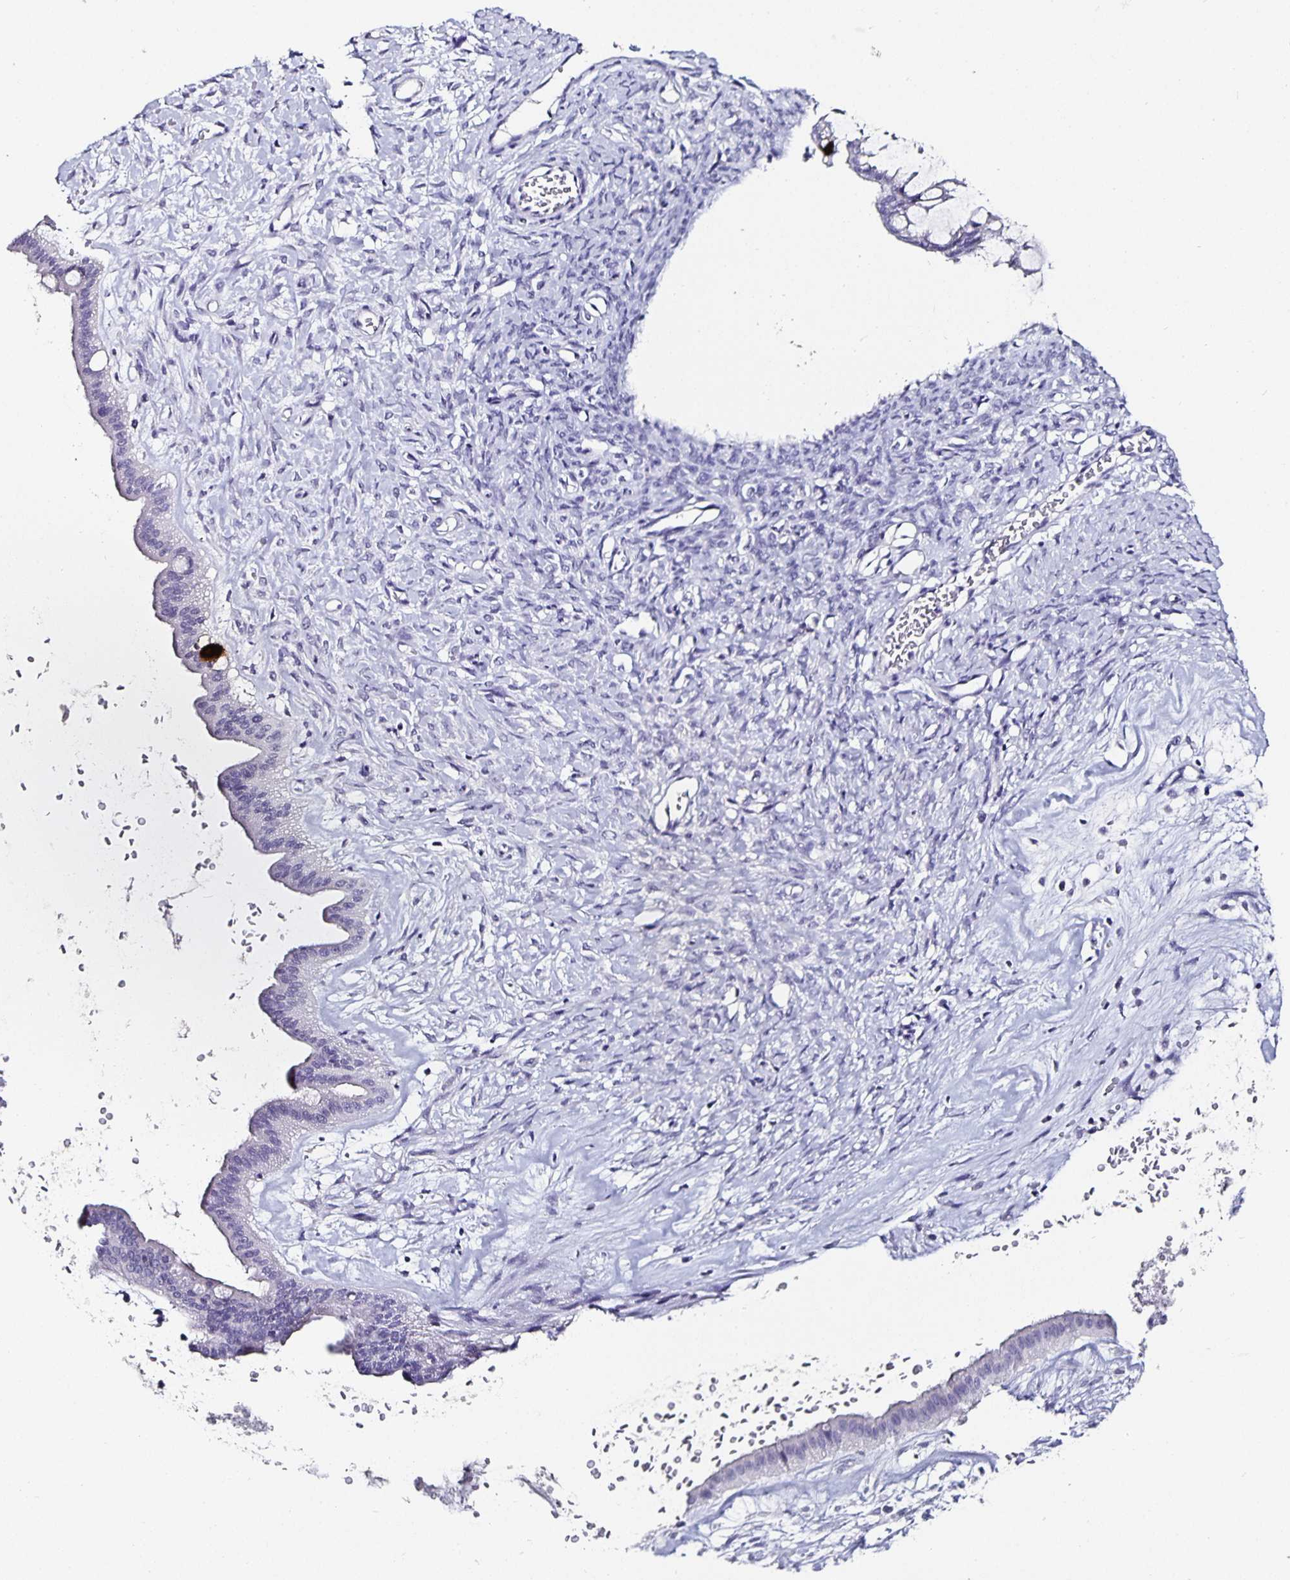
{"staining": {"intensity": "negative", "quantity": "none", "location": "none"}, "tissue": "ovarian cancer", "cell_type": "Tumor cells", "image_type": "cancer", "snomed": [{"axis": "morphology", "description": "Cystadenocarcinoma, mucinous, NOS"}, {"axis": "topography", "description": "Ovary"}], "caption": "Ovarian mucinous cystadenocarcinoma stained for a protein using IHC reveals no staining tumor cells.", "gene": "CHGA", "patient": {"sex": "female", "age": 73}}